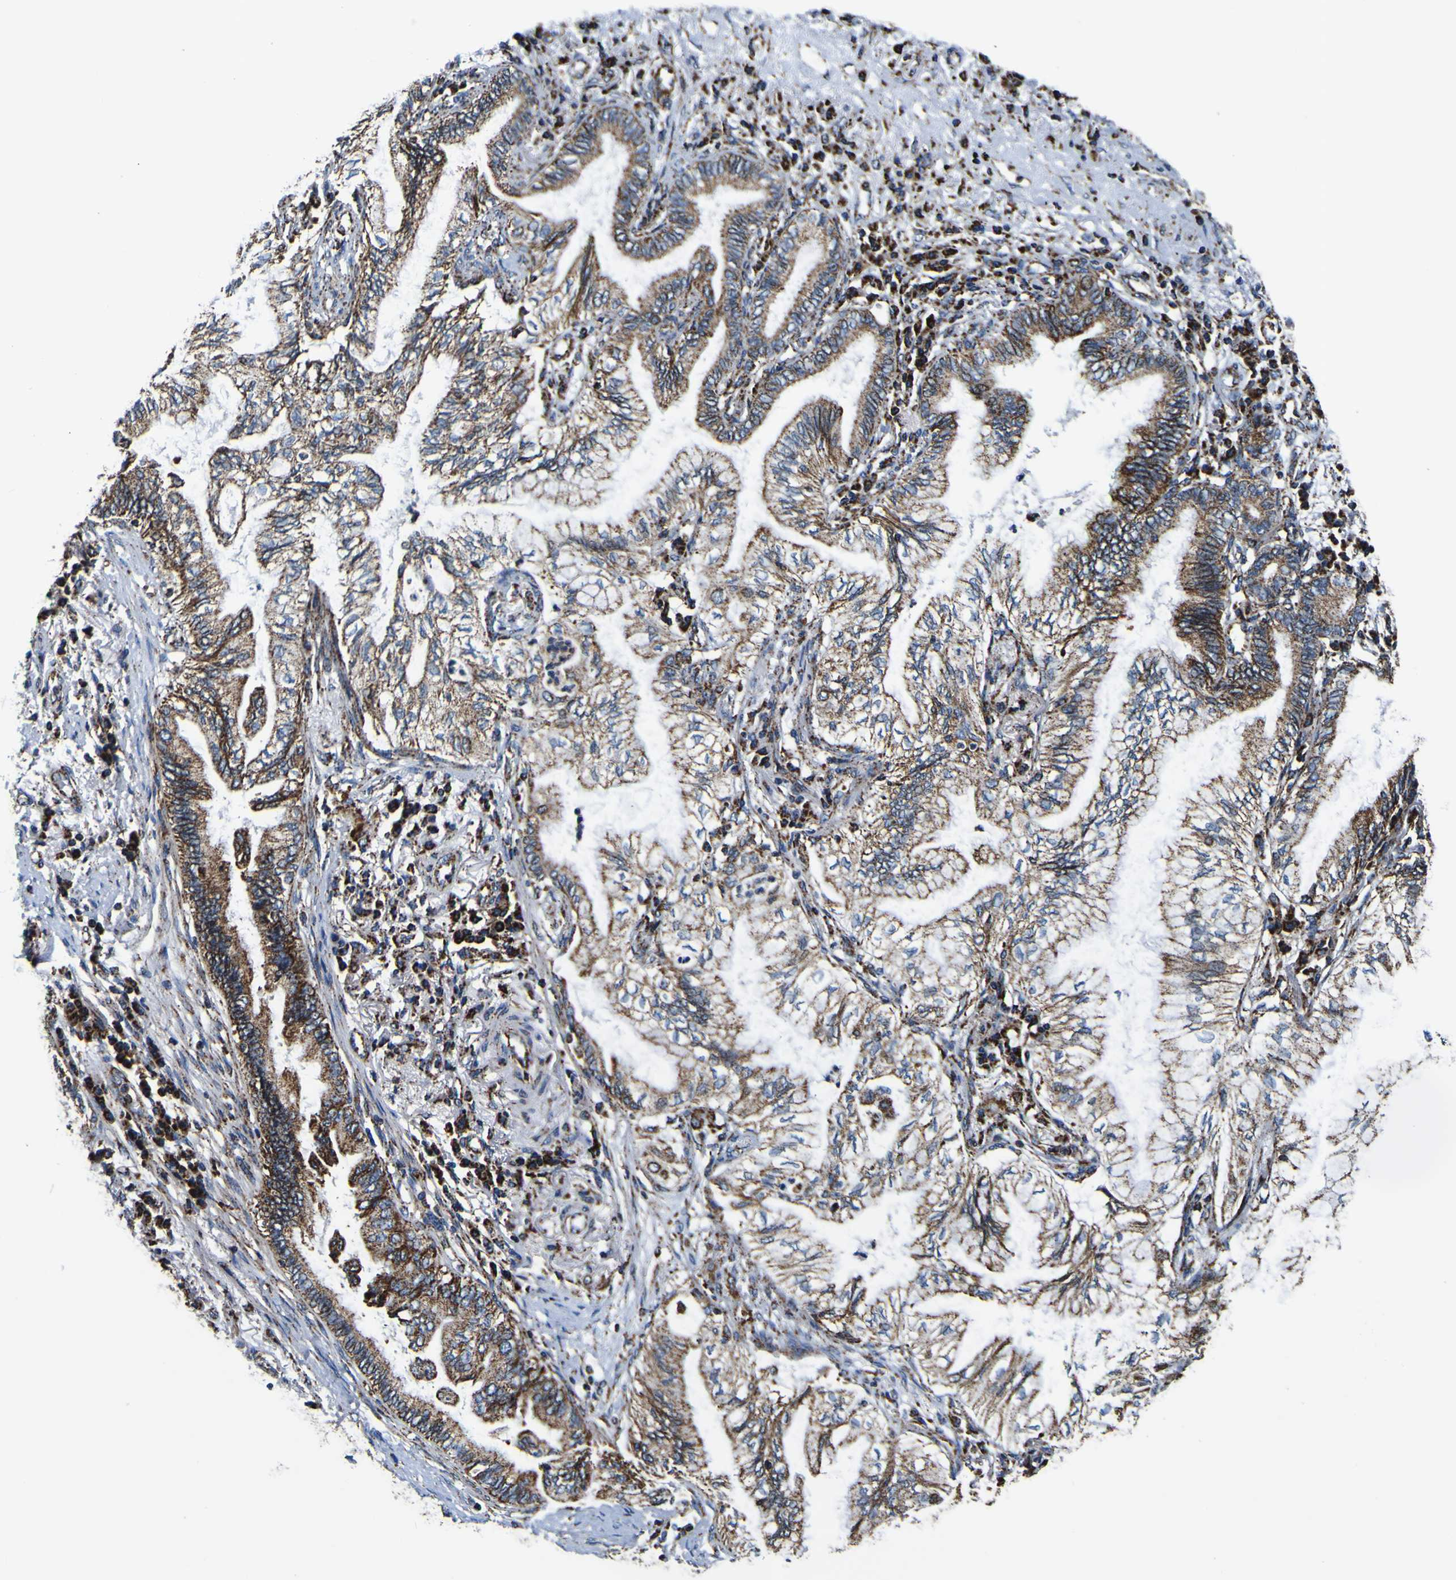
{"staining": {"intensity": "moderate", "quantity": ">75%", "location": "cytoplasmic/membranous"}, "tissue": "lung cancer", "cell_type": "Tumor cells", "image_type": "cancer", "snomed": [{"axis": "morphology", "description": "Normal tissue, NOS"}, {"axis": "morphology", "description": "Adenocarcinoma, NOS"}, {"axis": "topography", "description": "Bronchus"}, {"axis": "topography", "description": "Lung"}], "caption": "High-magnification brightfield microscopy of lung adenocarcinoma stained with DAB (brown) and counterstained with hematoxylin (blue). tumor cells exhibit moderate cytoplasmic/membranous positivity is identified in approximately>75% of cells.", "gene": "PTRH2", "patient": {"sex": "female", "age": 70}}